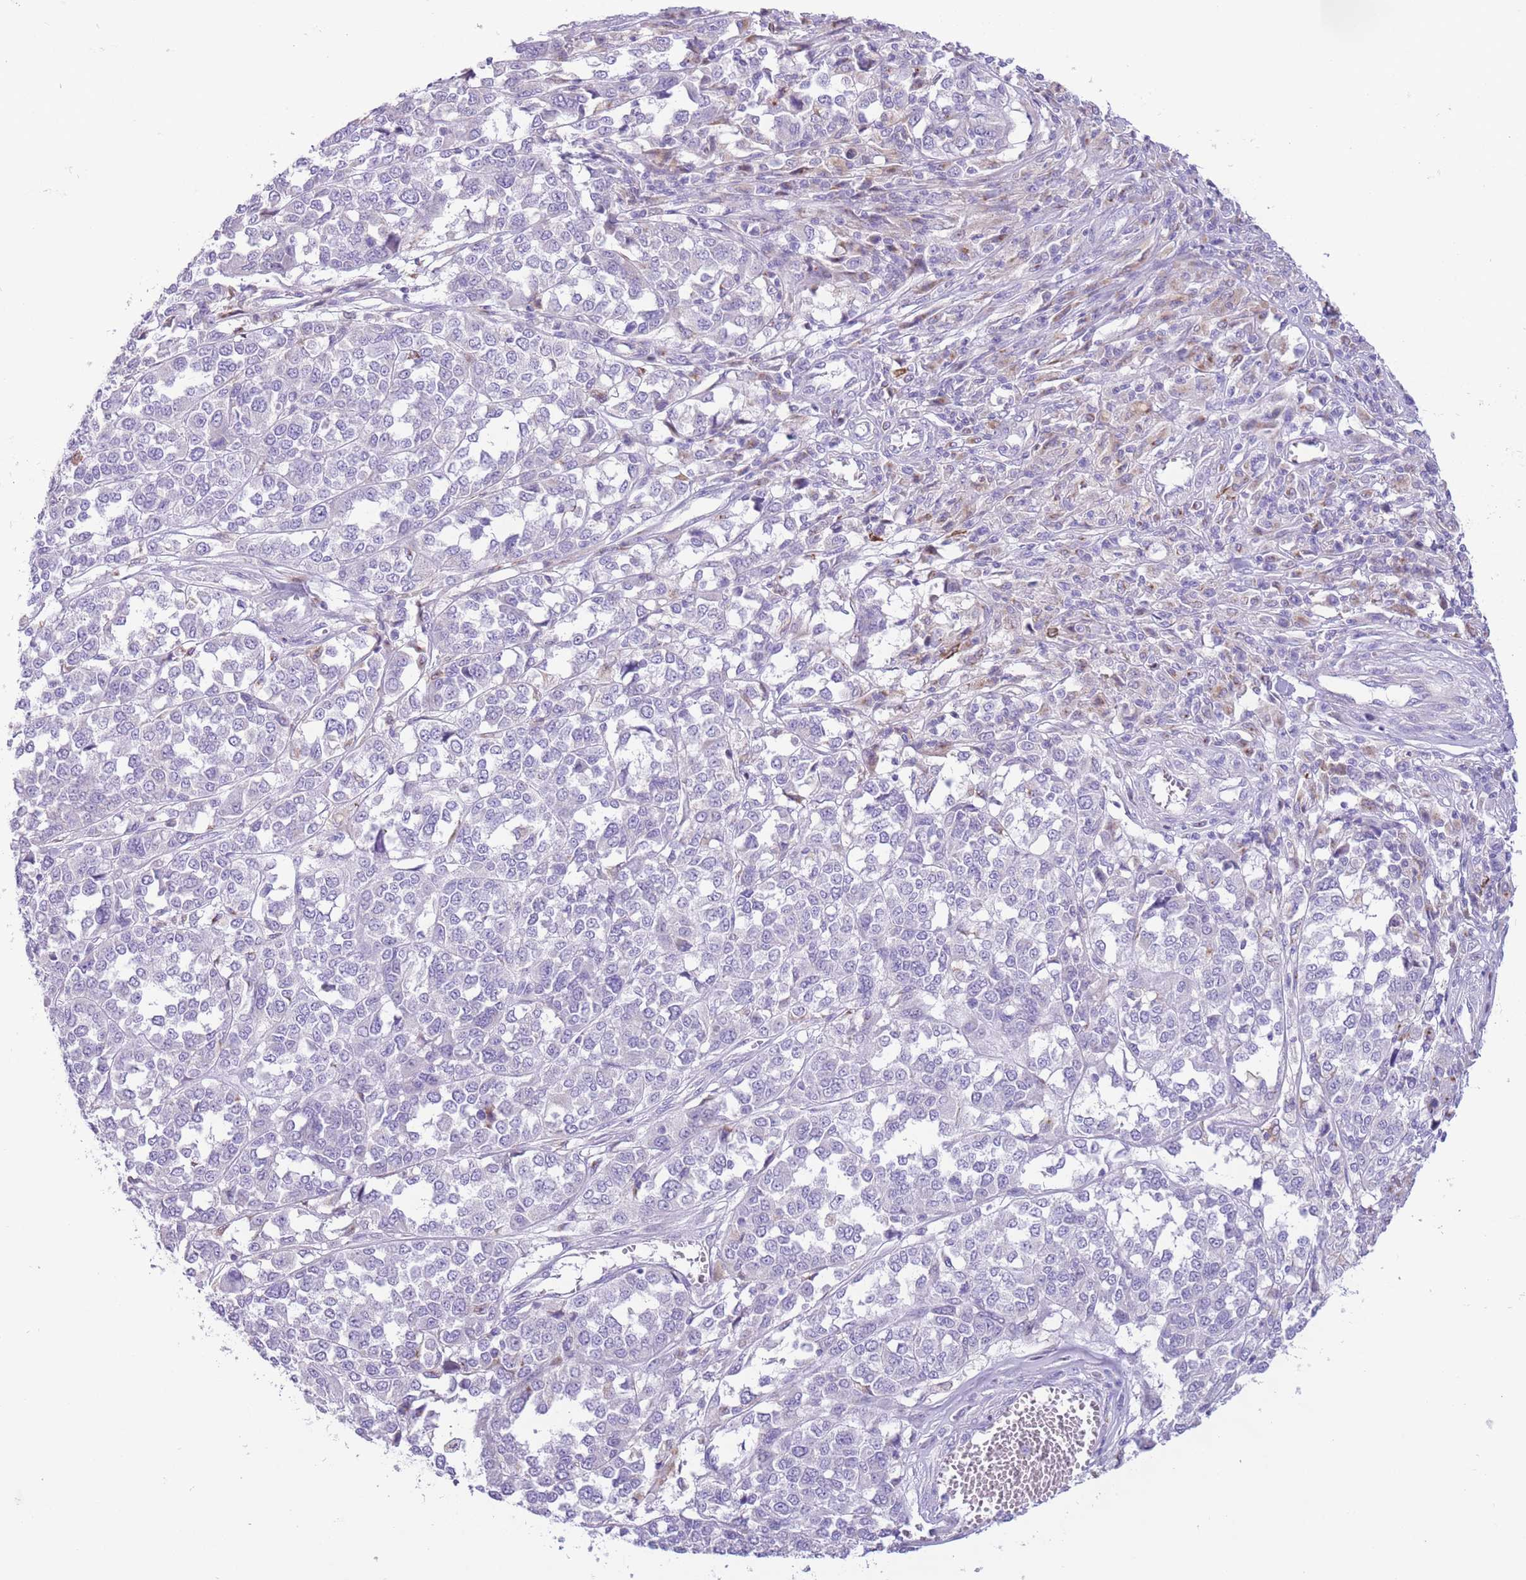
{"staining": {"intensity": "negative", "quantity": "none", "location": "none"}, "tissue": "melanoma", "cell_type": "Tumor cells", "image_type": "cancer", "snomed": [{"axis": "morphology", "description": "Malignant melanoma, Metastatic site"}, {"axis": "topography", "description": "Lymph node"}], "caption": "There is no significant expression in tumor cells of melanoma.", "gene": "ZNF697", "patient": {"sex": "male", "age": 44}}